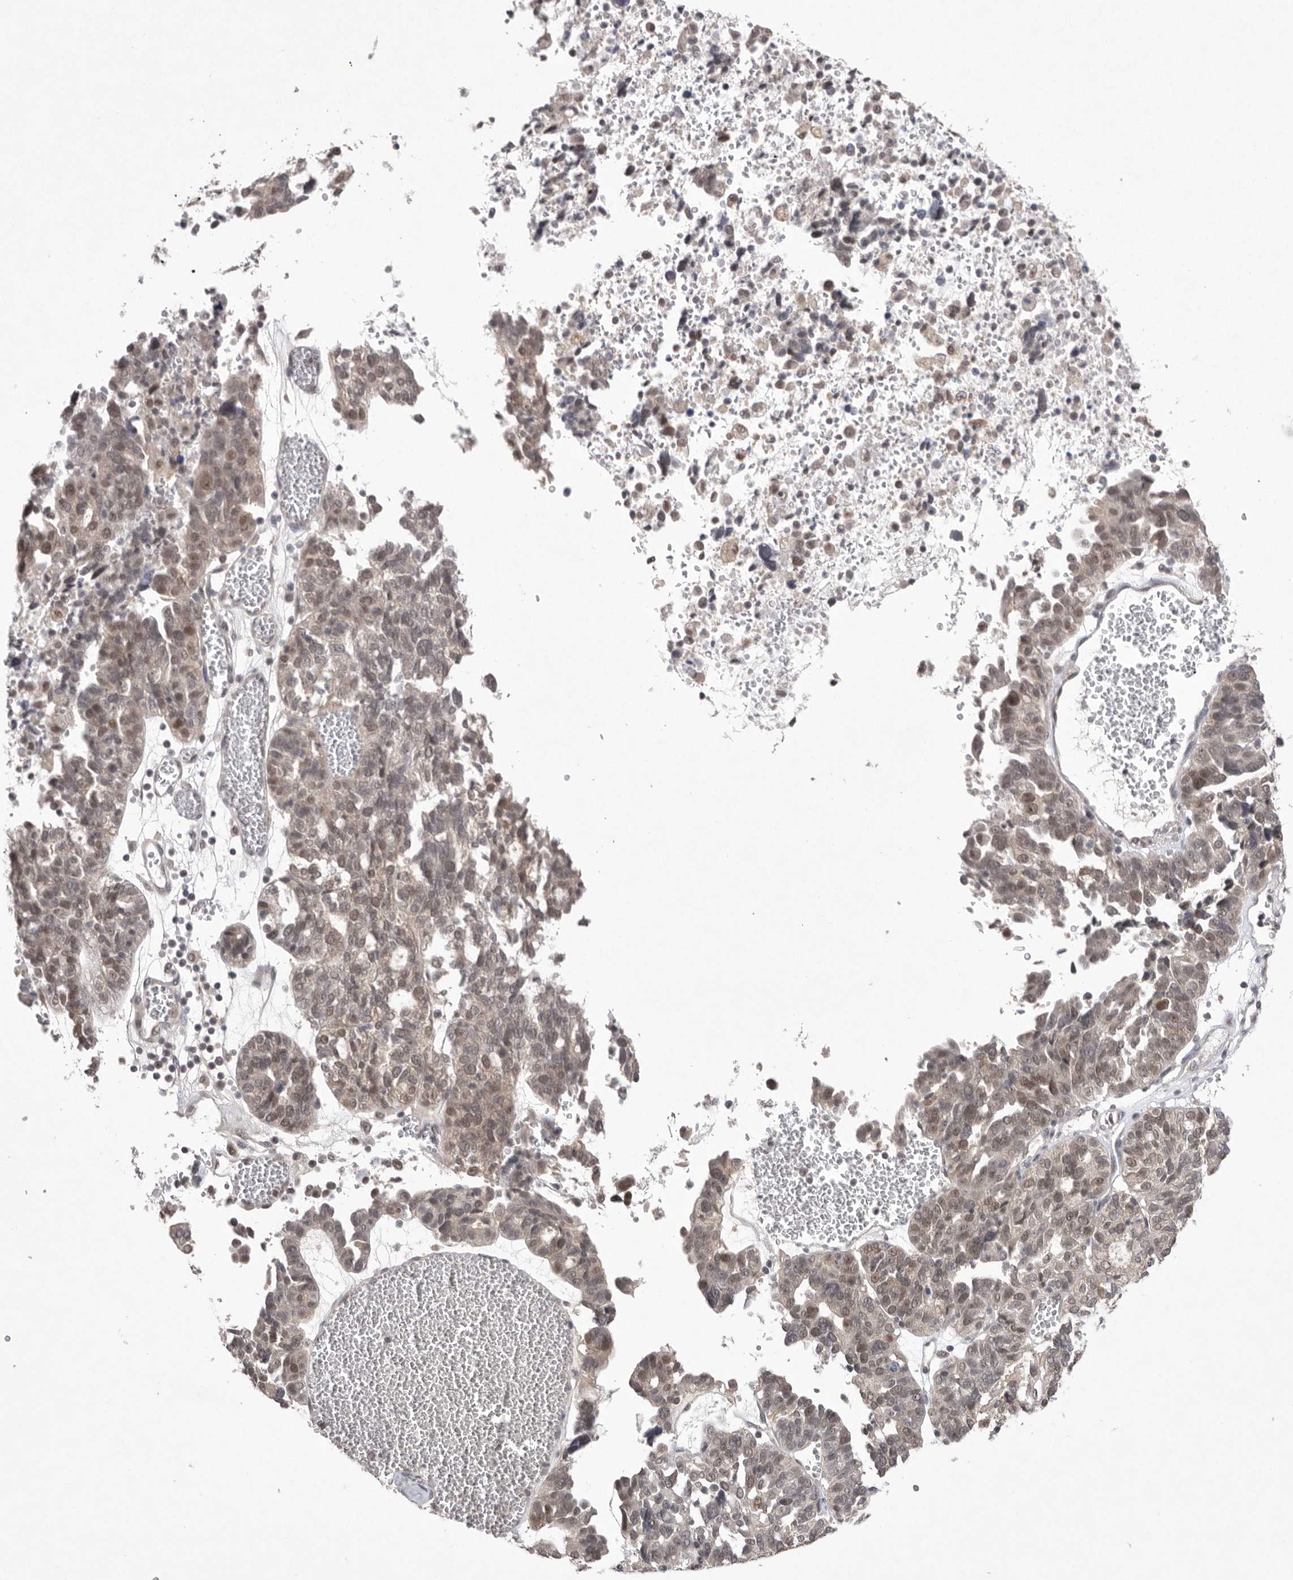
{"staining": {"intensity": "weak", "quantity": "25%-75%", "location": "nuclear"}, "tissue": "ovarian cancer", "cell_type": "Tumor cells", "image_type": "cancer", "snomed": [{"axis": "morphology", "description": "Cystadenocarcinoma, serous, NOS"}, {"axis": "topography", "description": "Ovary"}], "caption": "Ovarian cancer stained for a protein (brown) shows weak nuclear positive staining in approximately 25%-75% of tumor cells.", "gene": "HUS1", "patient": {"sex": "female", "age": 59}}